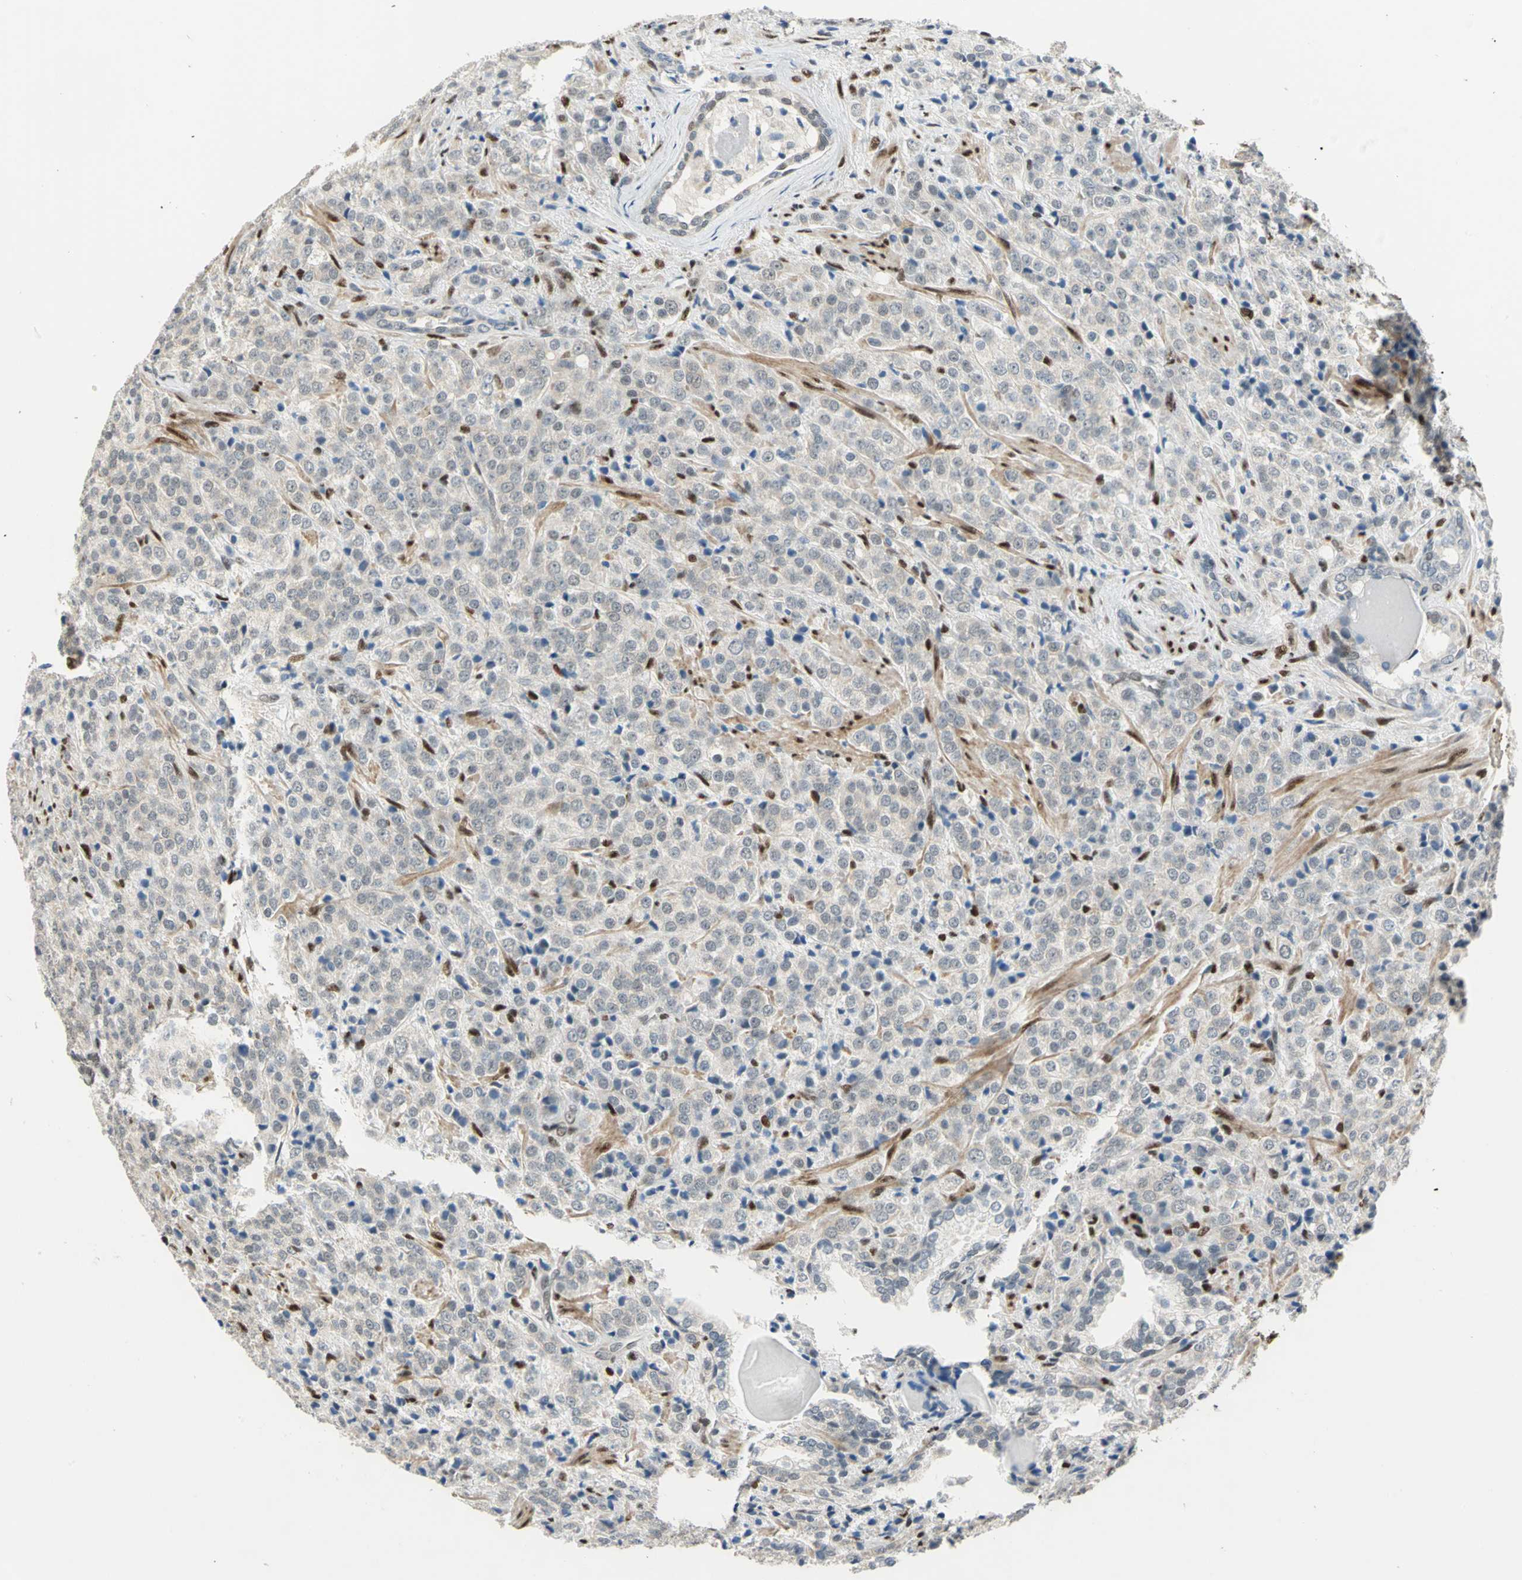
{"staining": {"intensity": "weak", "quantity": "25%-75%", "location": "cytoplasmic/membranous"}, "tissue": "prostate cancer", "cell_type": "Tumor cells", "image_type": "cancer", "snomed": [{"axis": "morphology", "description": "Adenocarcinoma, Medium grade"}, {"axis": "topography", "description": "Prostate"}], "caption": "Immunohistochemistry image of neoplastic tissue: prostate cancer (medium-grade adenocarcinoma) stained using immunohistochemistry shows low levels of weak protein expression localized specifically in the cytoplasmic/membranous of tumor cells, appearing as a cytoplasmic/membranous brown color.", "gene": "RBFOX2", "patient": {"sex": "male", "age": 70}}